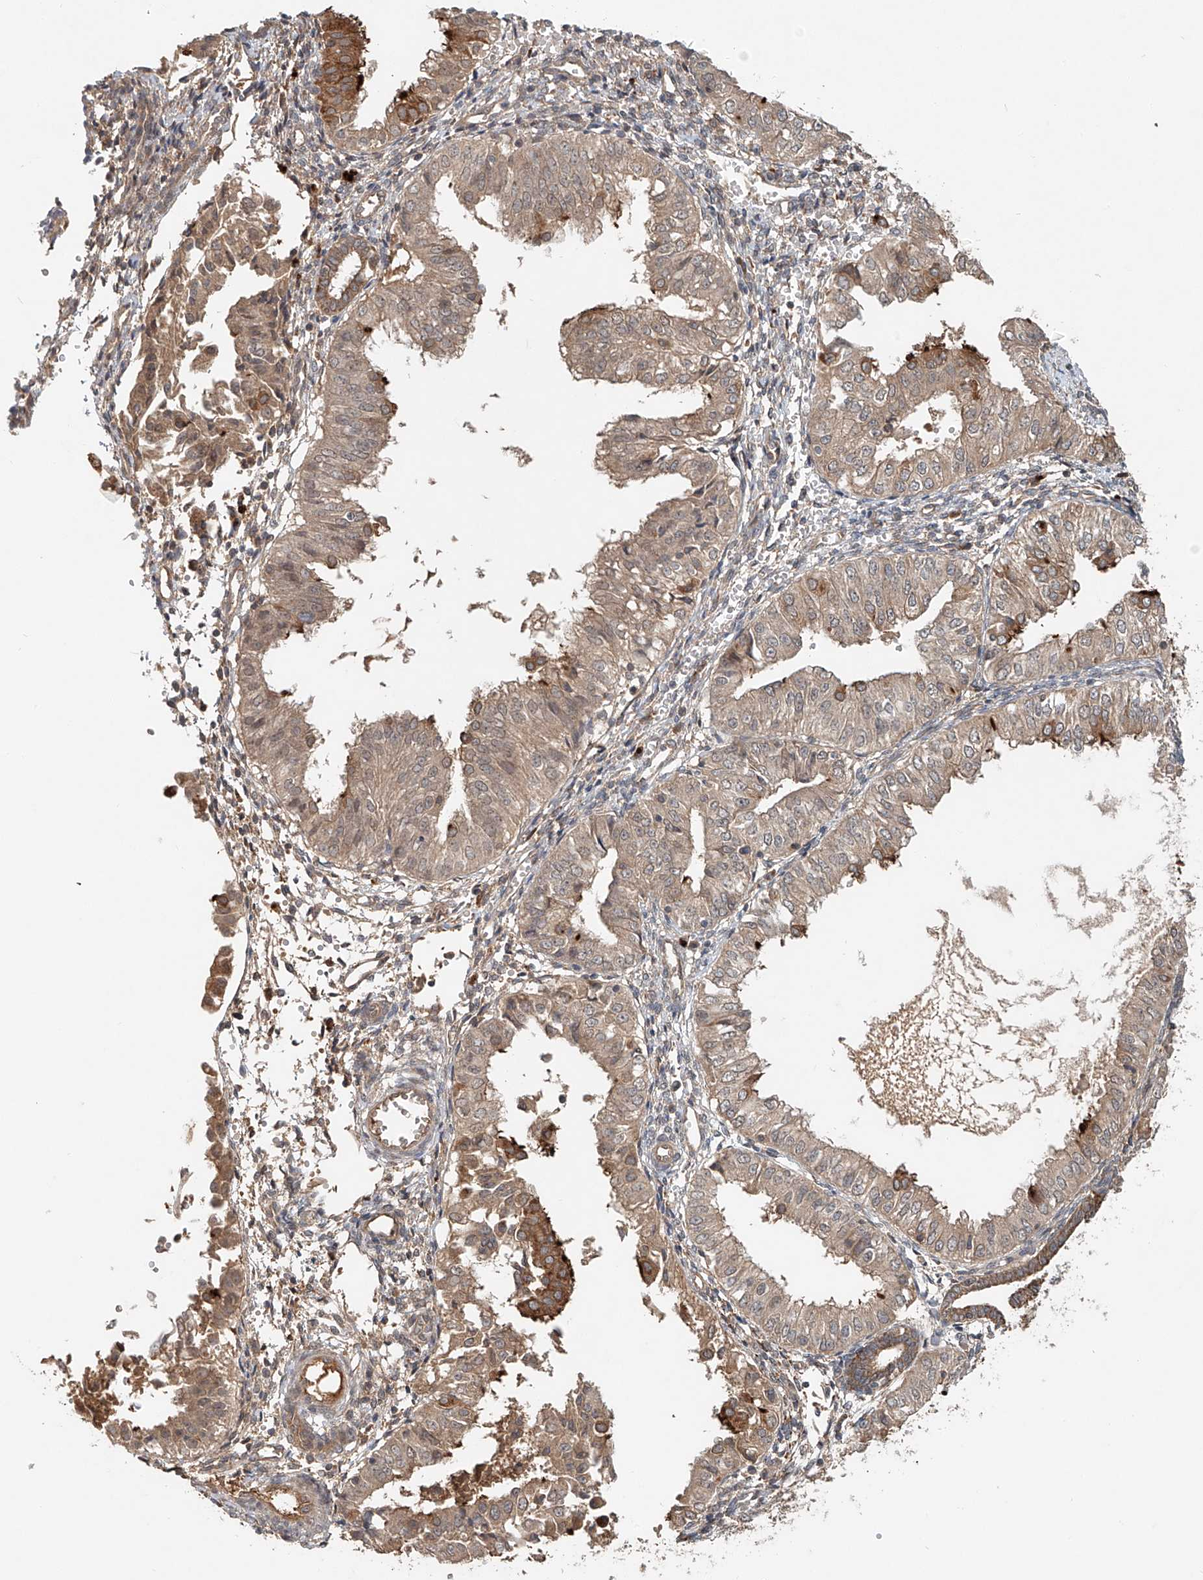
{"staining": {"intensity": "moderate", "quantity": "25%-75%", "location": "cytoplasmic/membranous"}, "tissue": "endometrial cancer", "cell_type": "Tumor cells", "image_type": "cancer", "snomed": [{"axis": "morphology", "description": "Normal tissue, NOS"}, {"axis": "morphology", "description": "Adenocarcinoma, NOS"}, {"axis": "topography", "description": "Endometrium"}], "caption": "Immunohistochemistry (IHC) micrograph of neoplastic tissue: human endometrial cancer (adenocarcinoma) stained using immunohistochemistry reveals medium levels of moderate protein expression localized specifically in the cytoplasmic/membranous of tumor cells, appearing as a cytoplasmic/membranous brown color.", "gene": "IER5", "patient": {"sex": "female", "age": 53}}